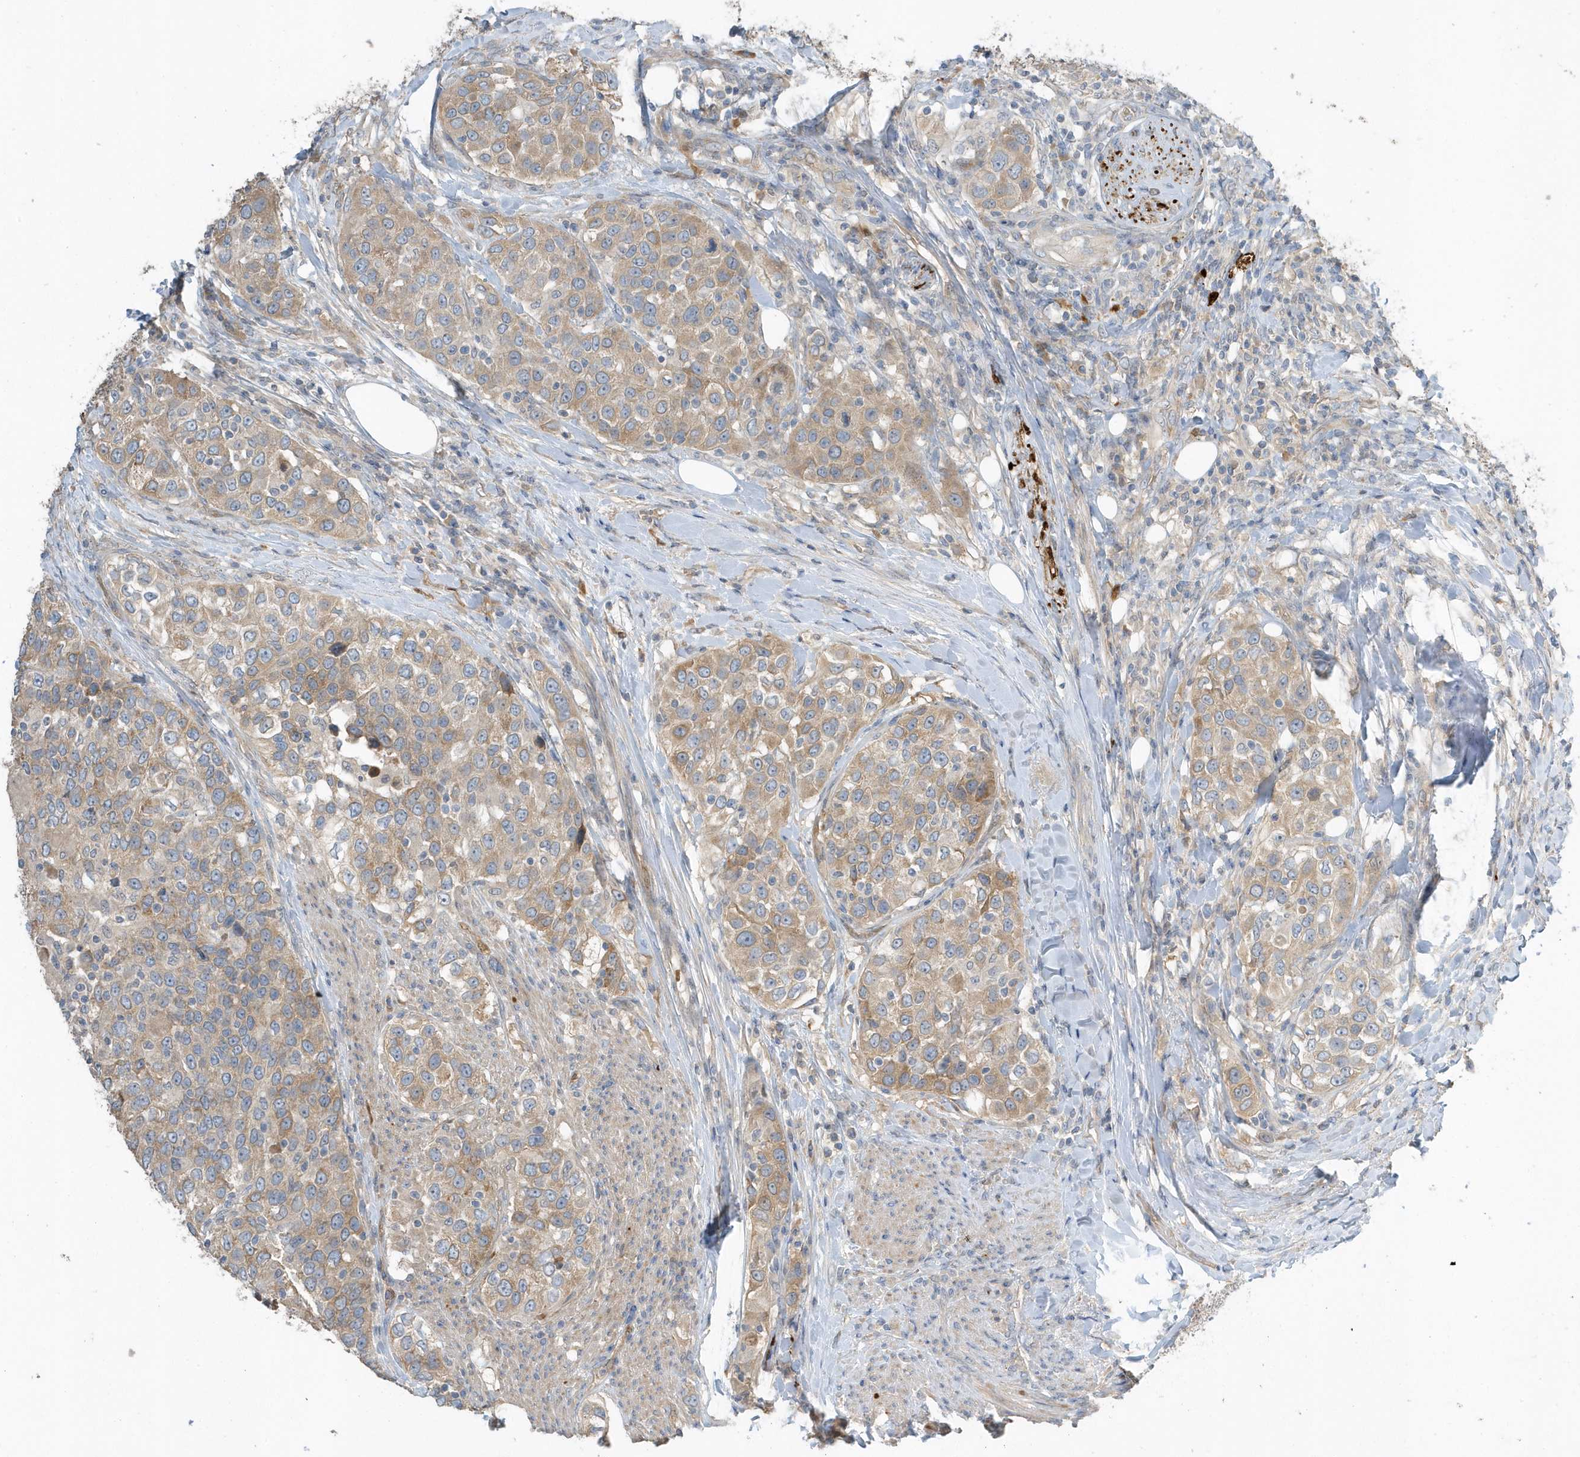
{"staining": {"intensity": "weak", "quantity": ">75%", "location": "cytoplasmic/membranous"}, "tissue": "urothelial cancer", "cell_type": "Tumor cells", "image_type": "cancer", "snomed": [{"axis": "morphology", "description": "Urothelial carcinoma, High grade"}, {"axis": "topography", "description": "Urinary bladder"}], "caption": "Immunohistochemical staining of high-grade urothelial carcinoma reveals weak cytoplasmic/membranous protein staining in approximately >75% of tumor cells.", "gene": "USP53", "patient": {"sex": "female", "age": 80}}